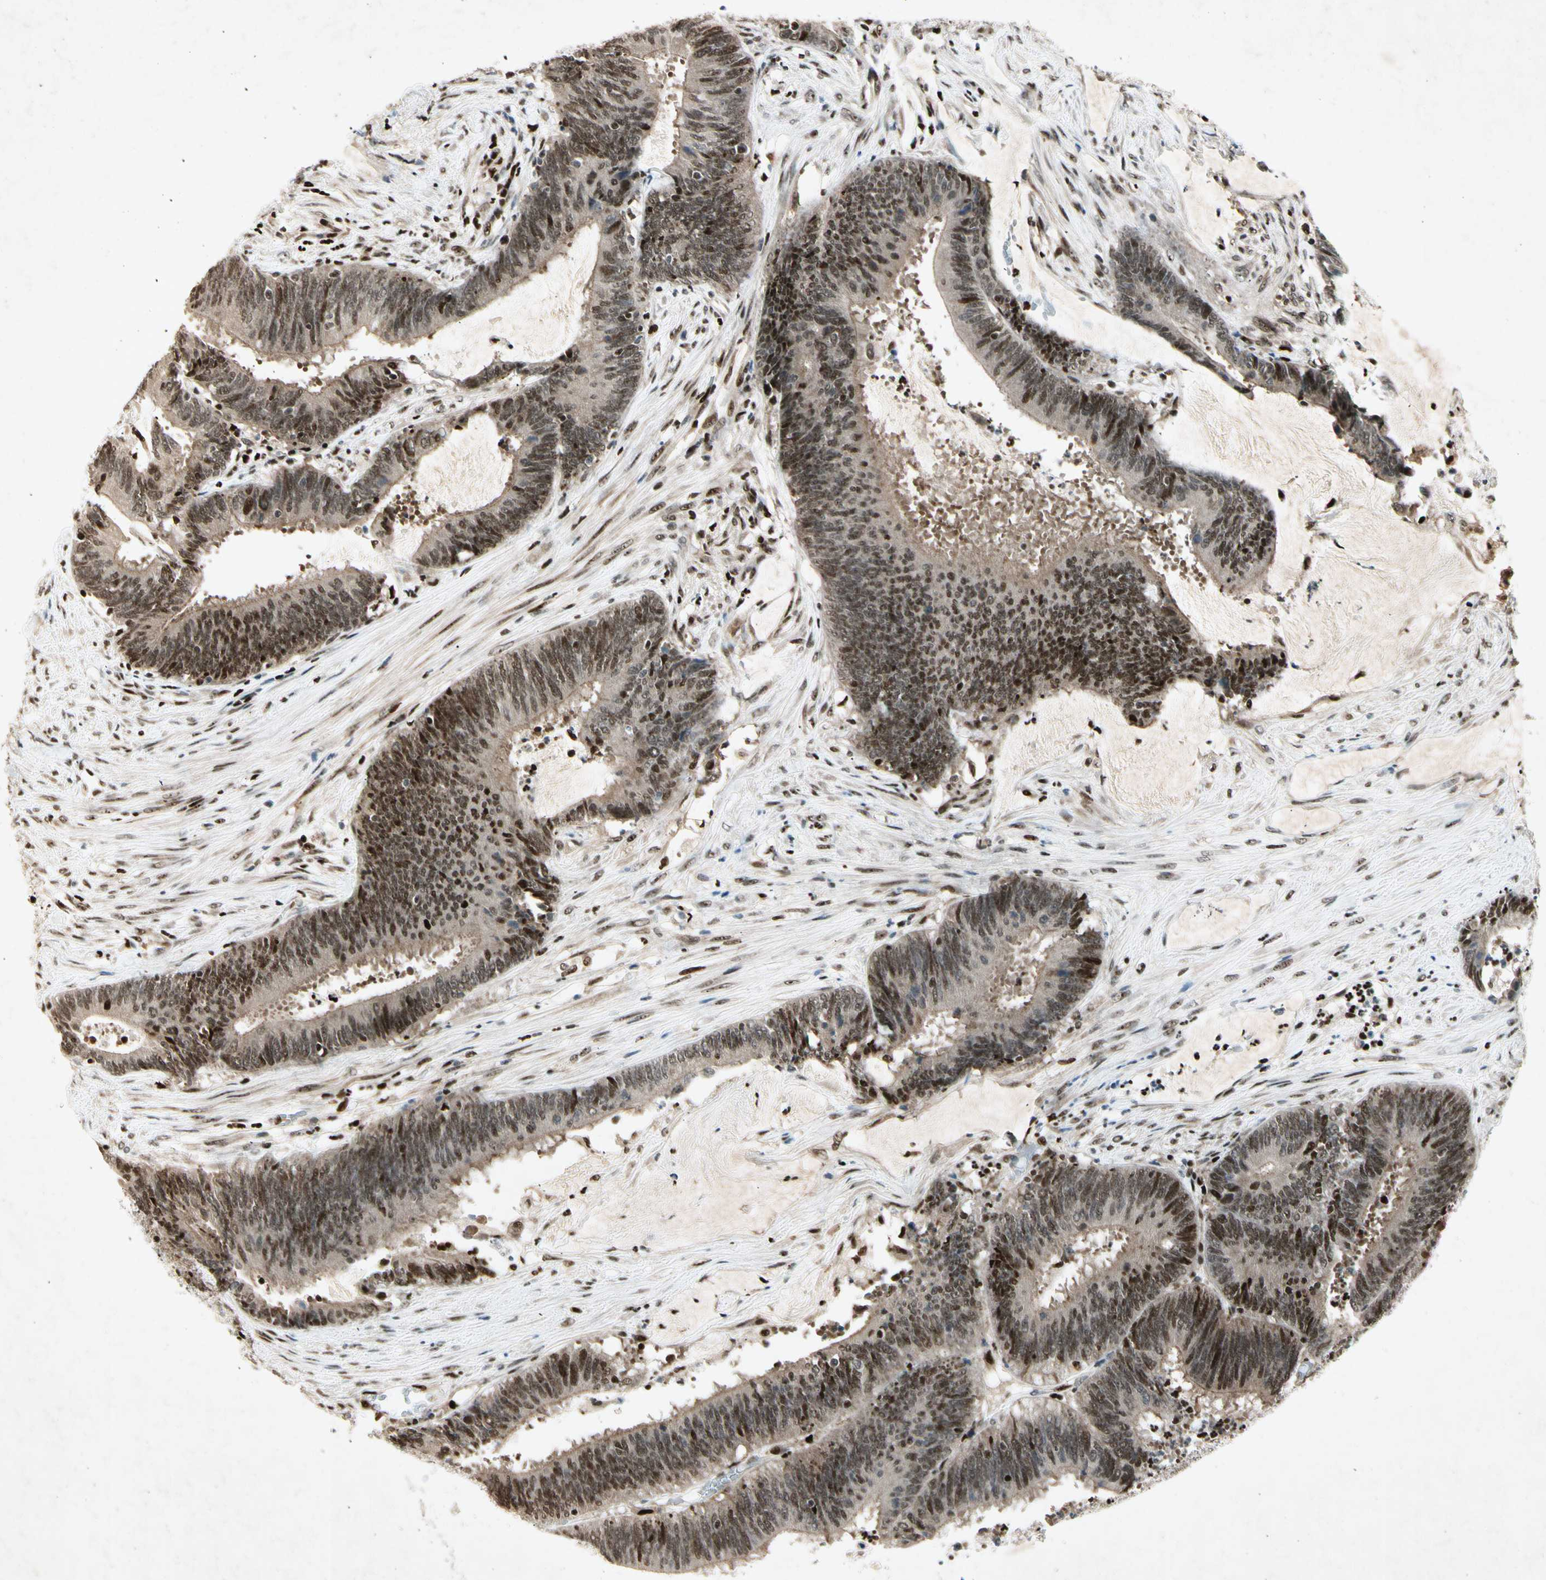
{"staining": {"intensity": "strong", "quantity": ">75%", "location": "nuclear"}, "tissue": "colorectal cancer", "cell_type": "Tumor cells", "image_type": "cancer", "snomed": [{"axis": "morphology", "description": "Adenocarcinoma, NOS"}, {"axis": "topography", "description": "Rectum"}], "caption": "Colorectal cancer (adenocarcinoma) stained for a protein (brown) reveals strong nuclear positive staining in about >75% of tumor cells.", "gene": "RNF43", "patient": {"sex": "female", "age": 66}}